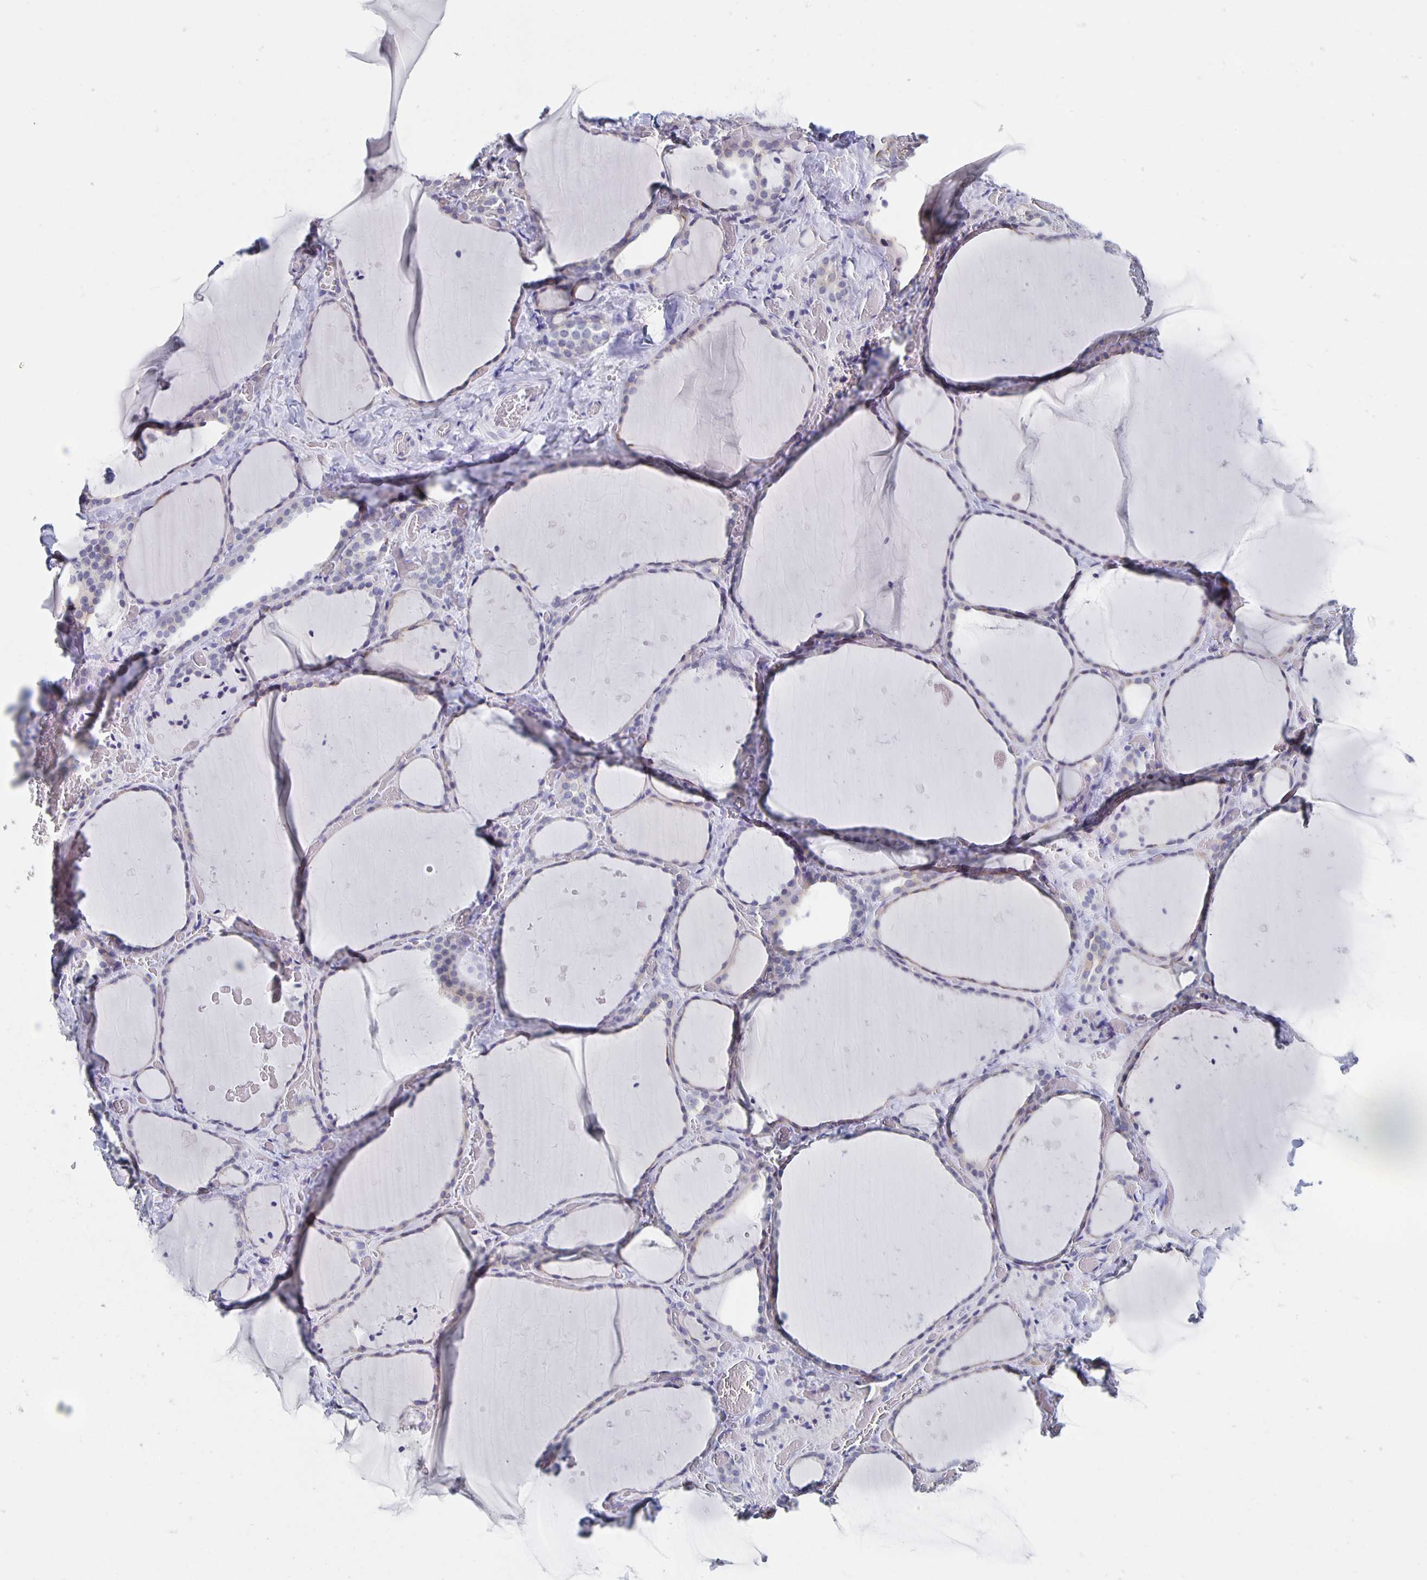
{"staining": {"intensity": "weak", "quantity": "<25%", "location": "cytoplasmic/membranous"}, "tissue": "thyroid gland", "cell_type": "Glandular cells", "image_type": "normal", "snomed": [{"axis": "morphology", "description": "Normal tissue, NOS"}, {"axis": "topography", "description": "Thyroid gland"}], "caption": "DAB immunohistochemical staining of benign human thyroid gland displays no significant expression in glandular cells.", "gene": "CCDC17", "patient": {"sex": "female", "age": 36}}